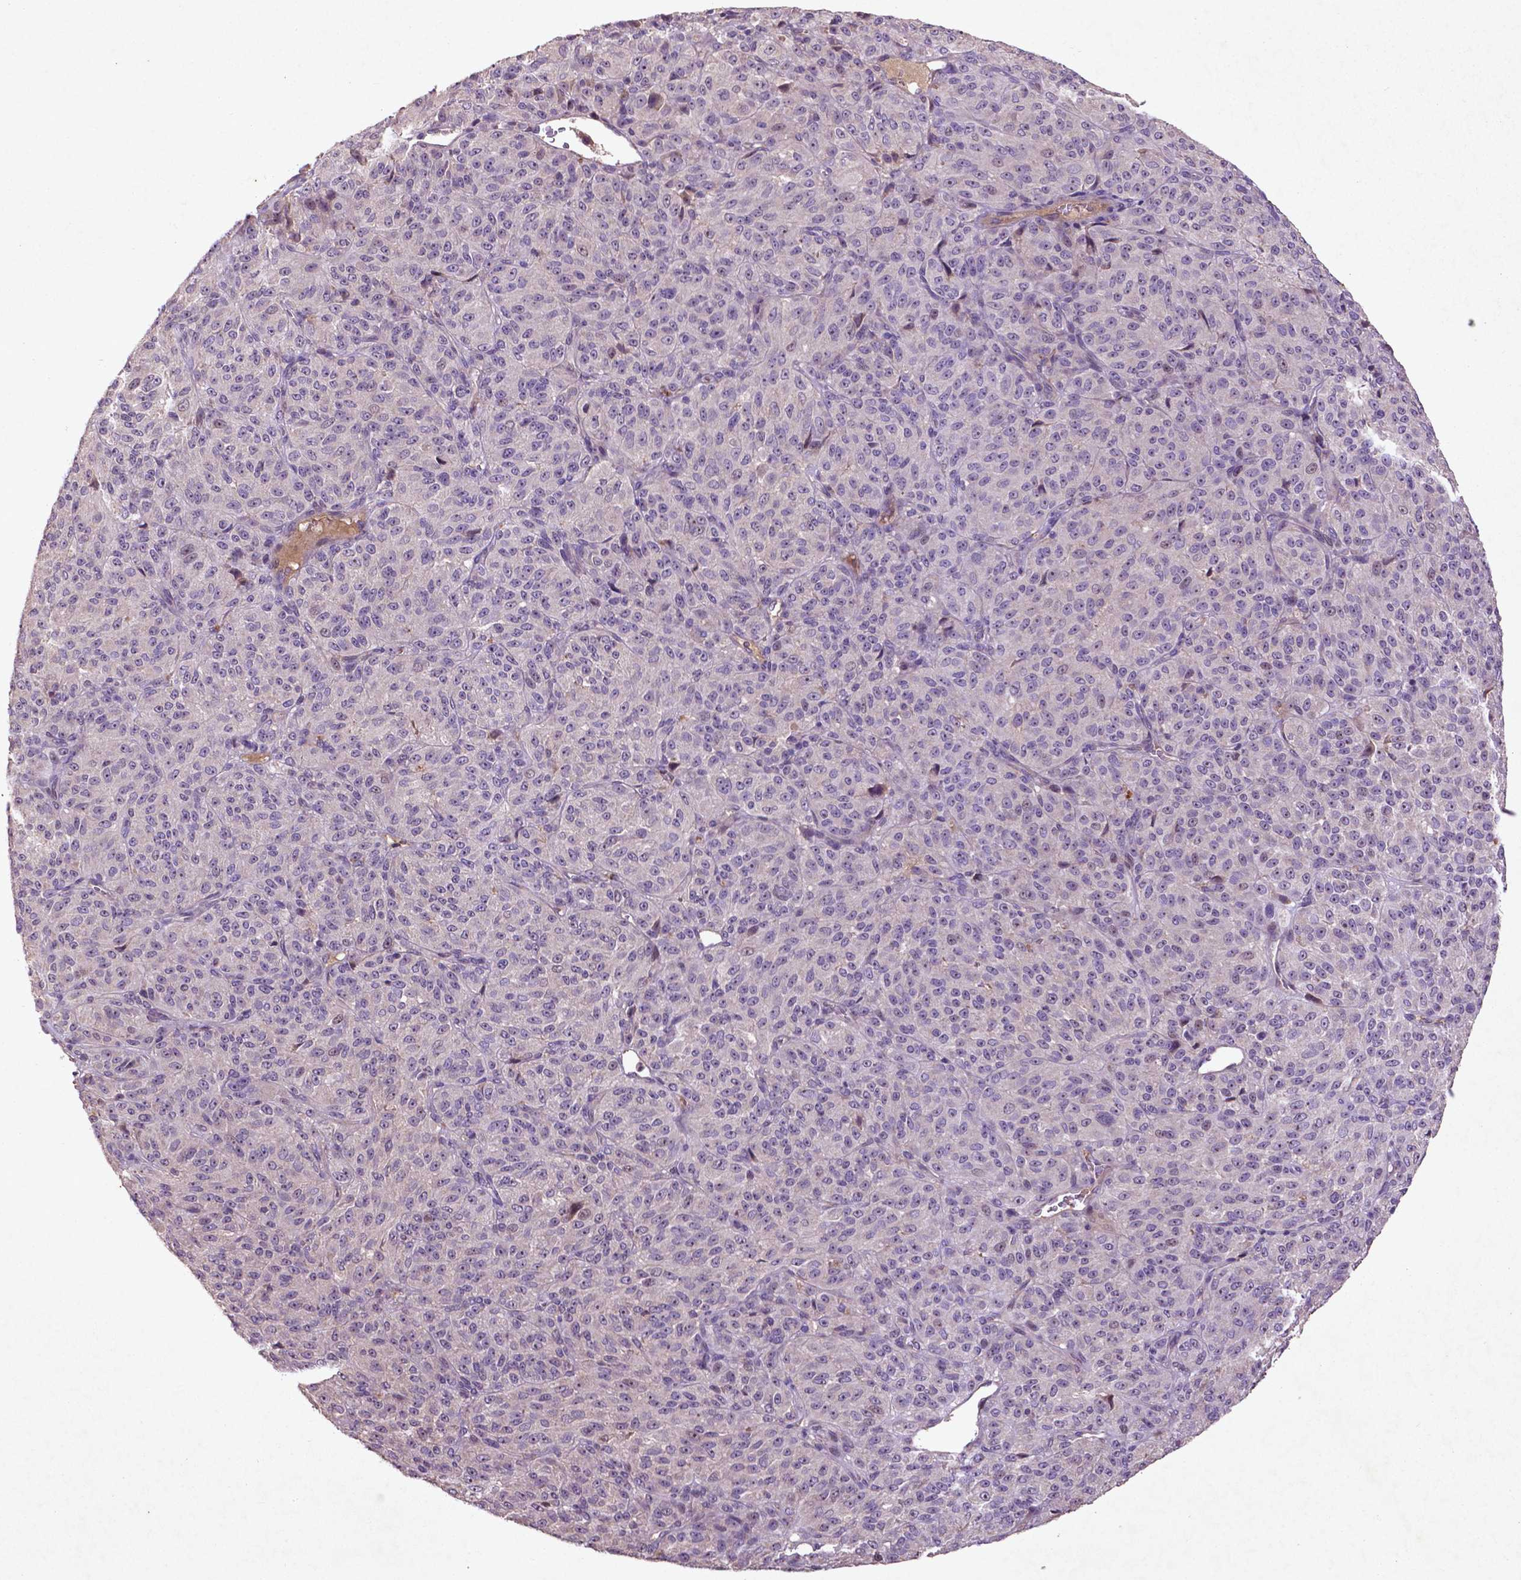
{"staining": {"intensity": "negative", "quantity": "none", "location": "none"}, "tissue": "melanoma", "cell_type": "Tumor cells", "image_type": "cancer", "snomed": [{"axis": "morphology", "description": "Malignant melanoma, Metastatic site"}, {"axis": "topography", "description": "Brain"}], "caption": "Tumor cells show no significant staining in melanoma.", "gene": "COQ2", "patient": {"sex": "female", "age": 56}}